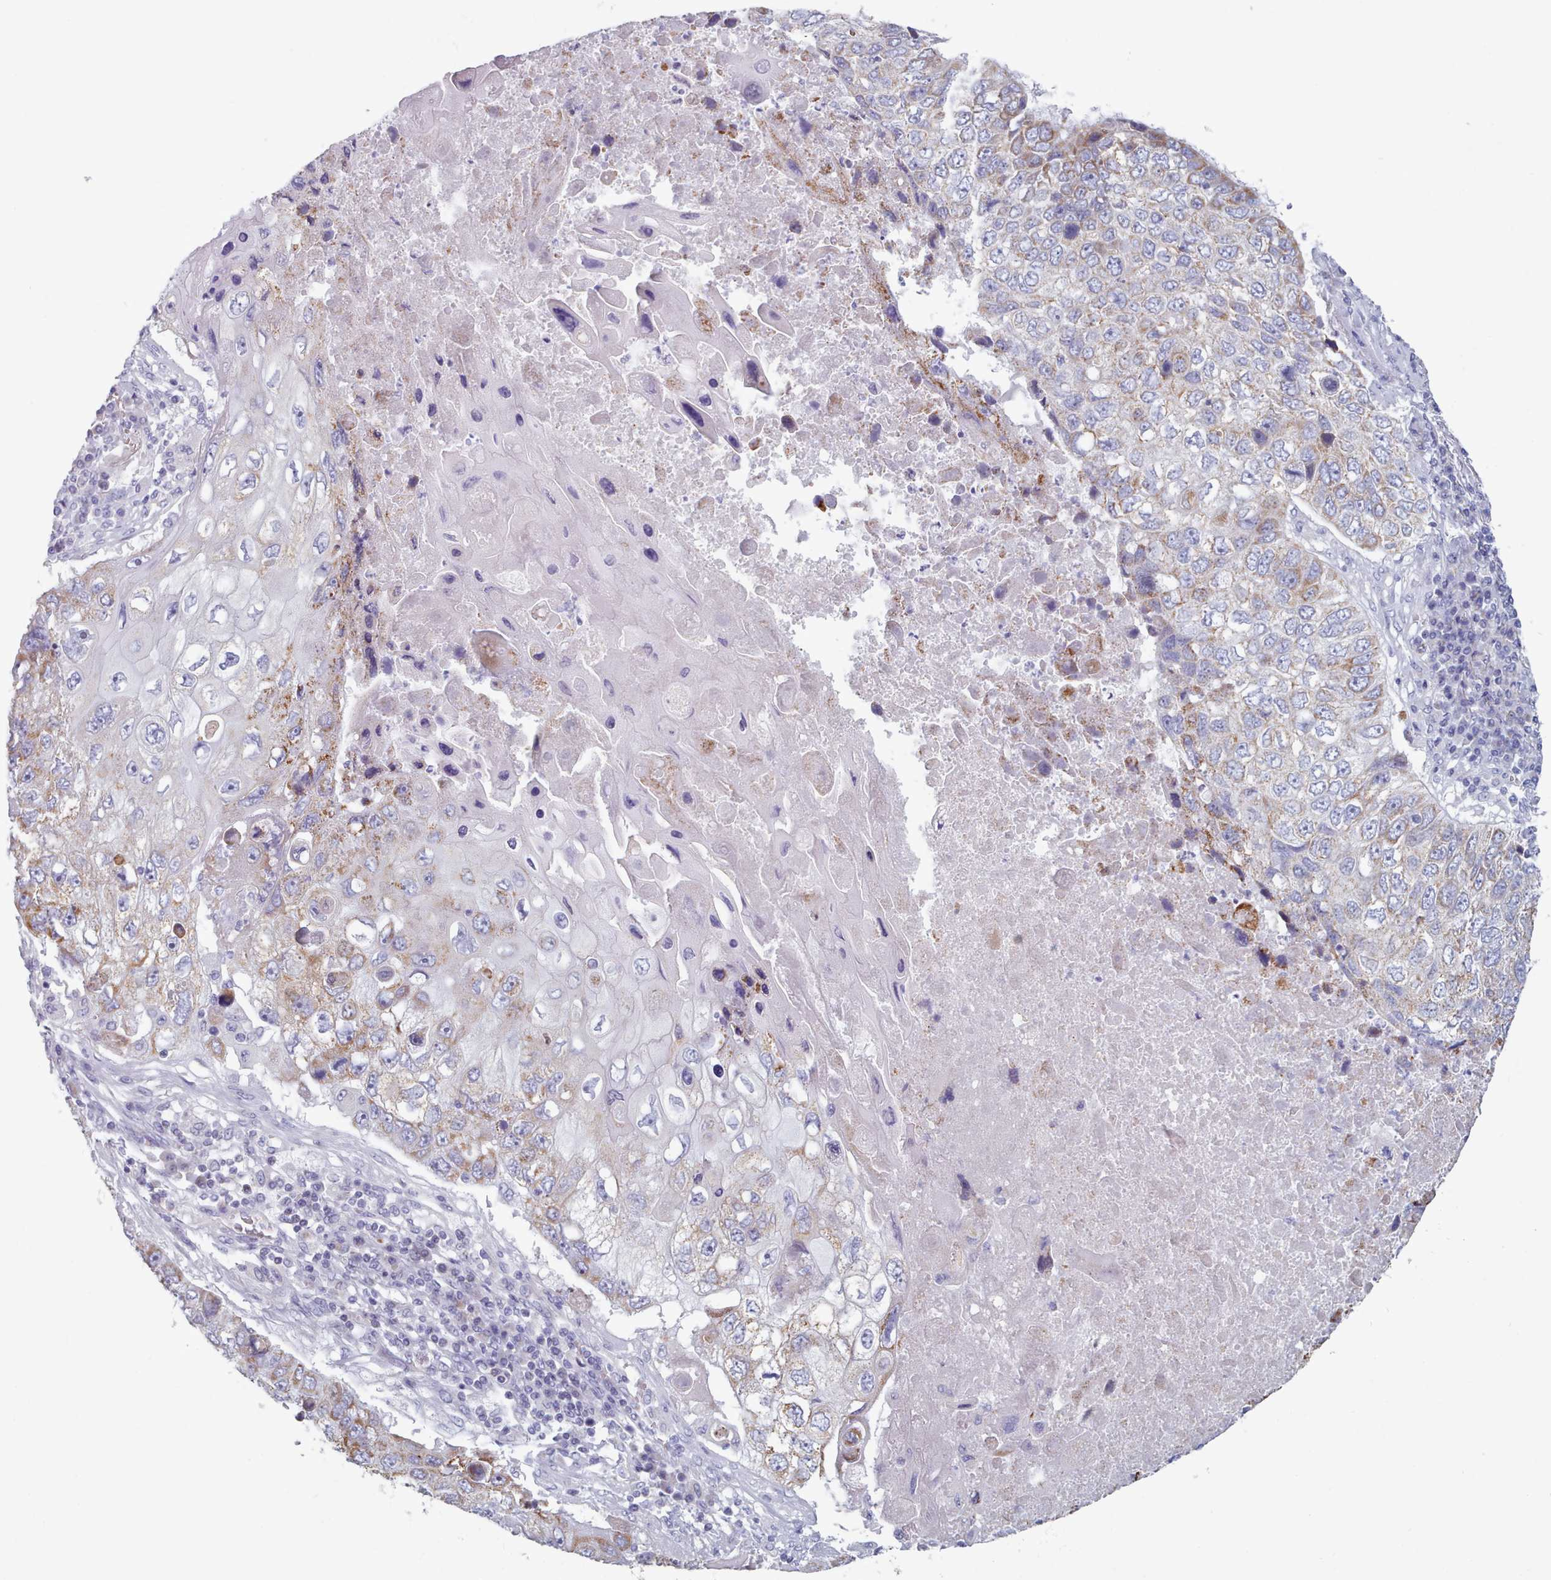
{"staining": {"intensity": "weak", "quantity": "<25%", "location": "cytoplasmic/membranous"}, "tissue": "lung cancer", "cell_type": "Tumor cells", "image_type": "cancer", "snomed": [{"axis": "morphology", "description": "Squamous cell carcinoma, NOS"}, {"axis": "topography", "description": "Lung"}], "caption": "This is an IHC histopathology image of human lung squamous cell carcinoma. There is no expression in tumor cells.", "gene": "HAO1", "patient": {"sex": "male", "age": 61}}